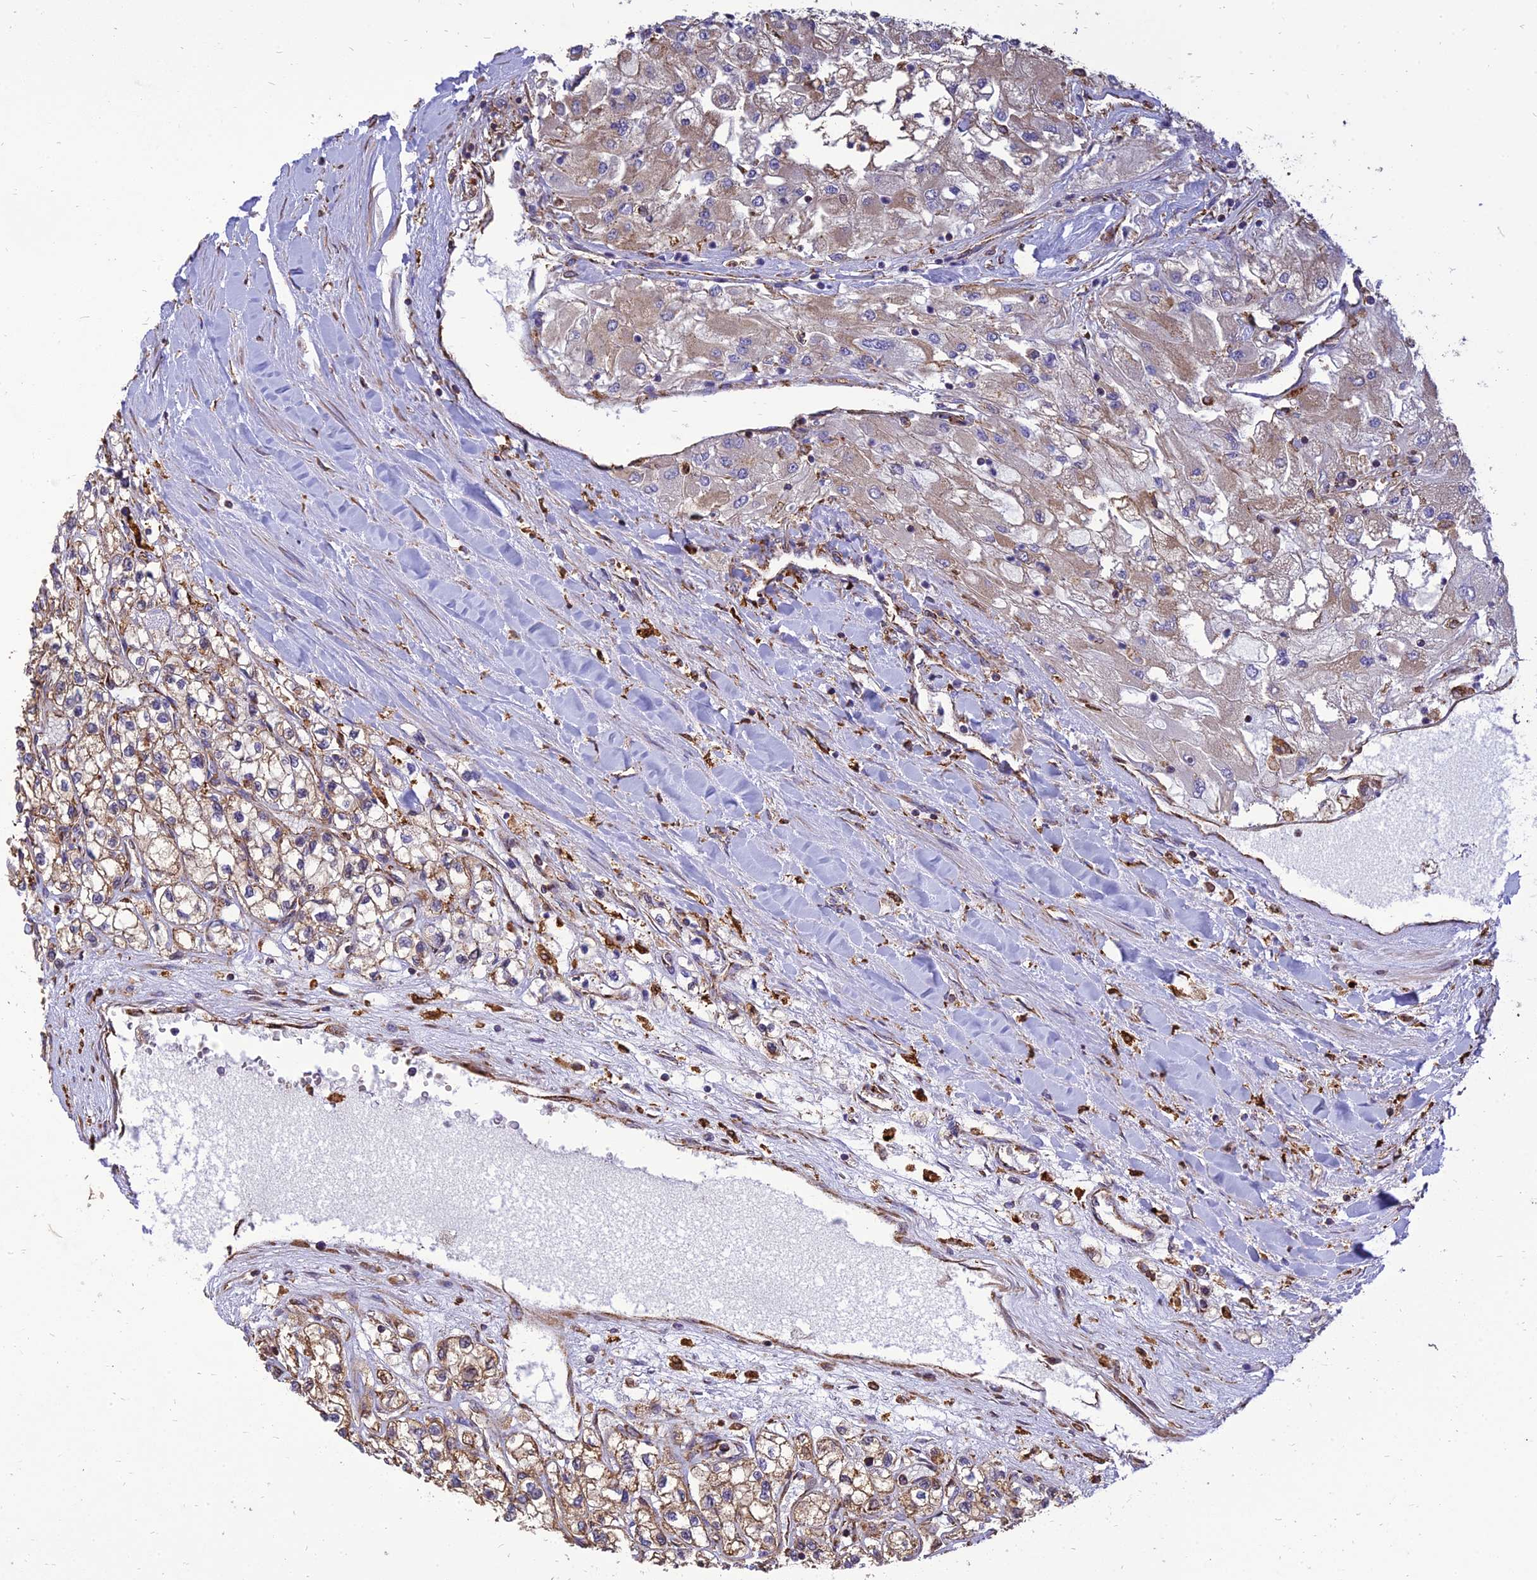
{"staining": {"intensity": "moderate", "quantity": ">75%", "location": "cytoplasmic/membranous"}, "tissue": "renal cancer", "cell_type": "Tumor cells", "image_type": "cancer", "snomed": [{"axis": "morphology", "description": "Adenocarcinoma, NOS"}, {"axis": "topography", "description": "Kidney"}], "caption": "The immunohistochemical stain shows moderate cytoplasmic/membranous positivity in tumor cells of renal cancer tissue.", "gene": "THUMPD2", "patient": {"sex": "male", "age": 80}}